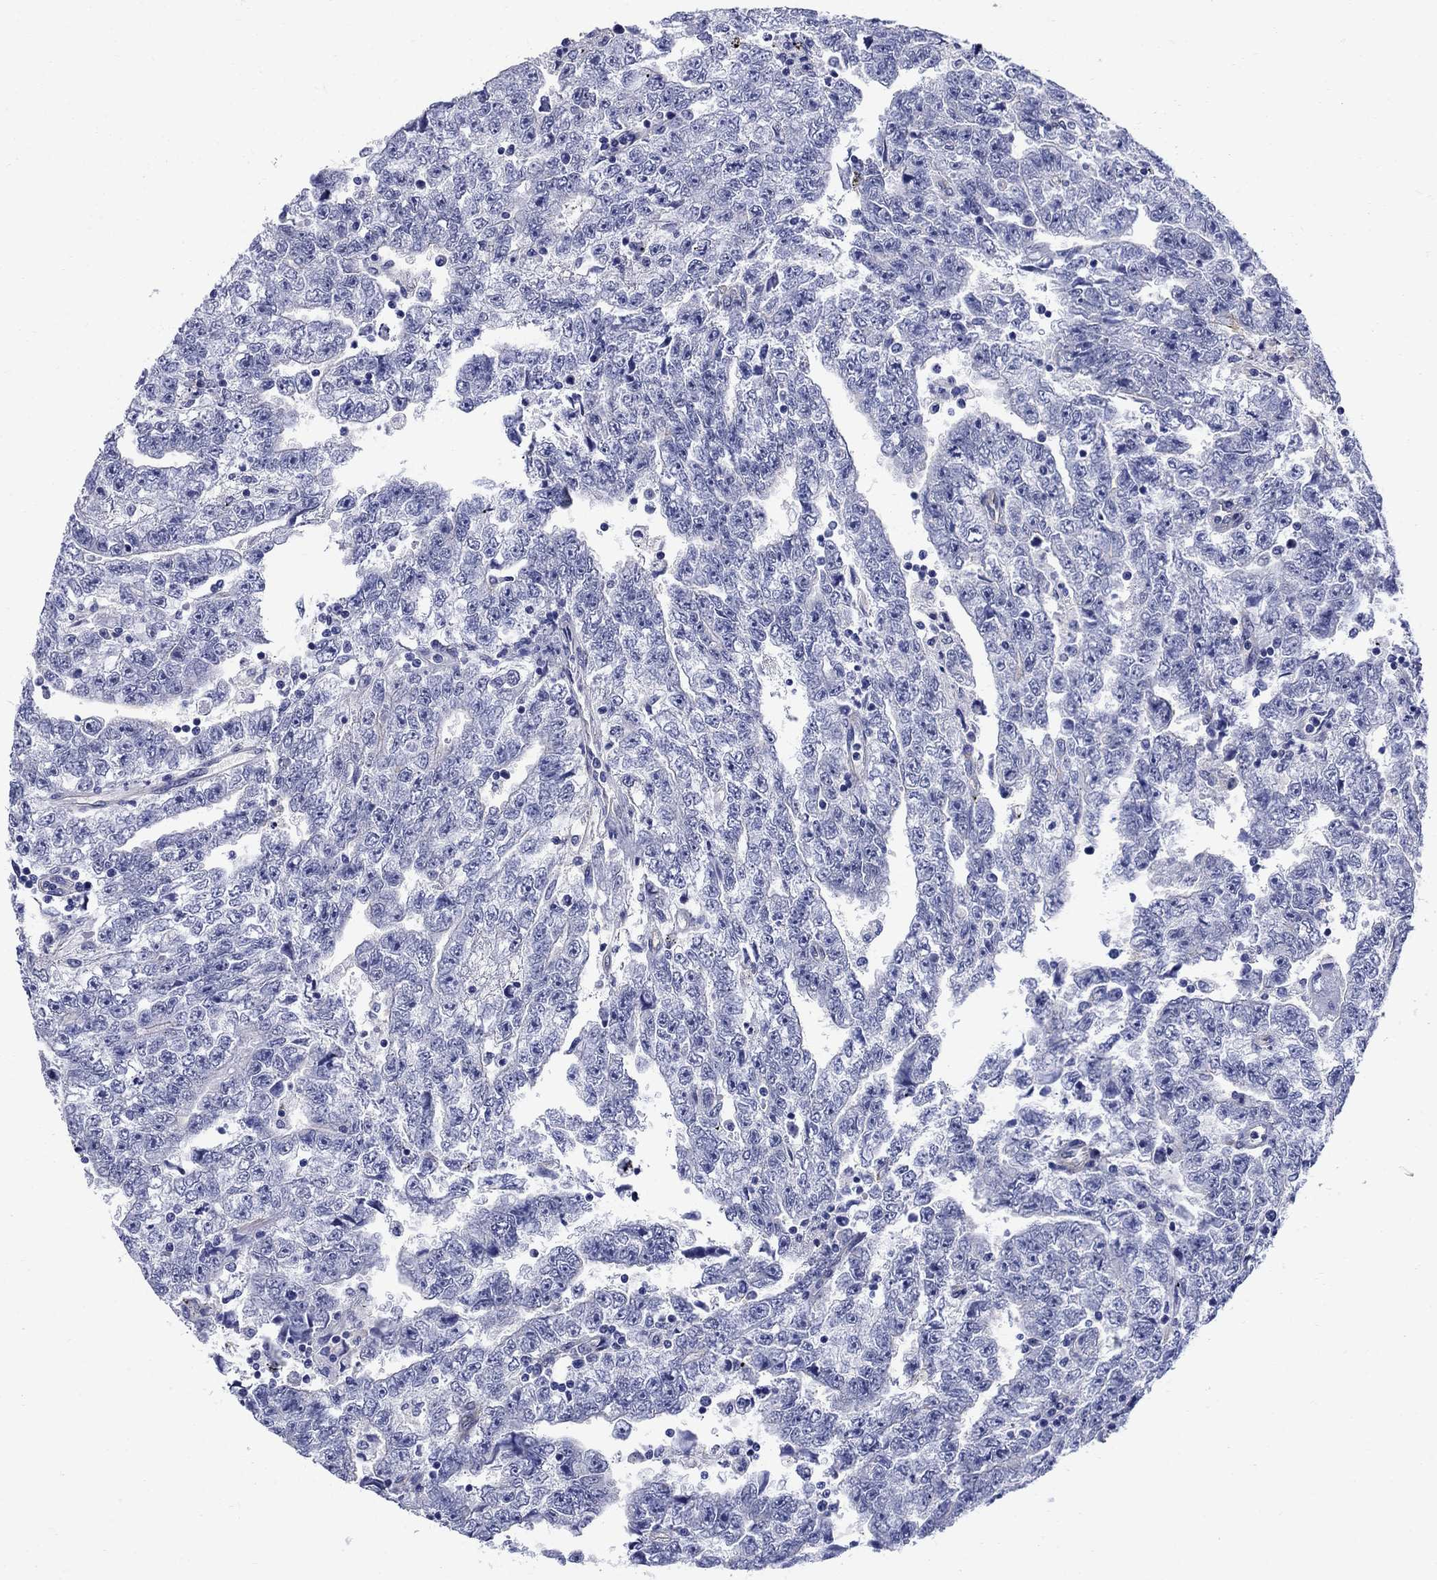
{"staining": {"intensity": "negative", "quantity": "none", "location": "none"}, "tissue": "testis cancer", "cell_type": "Tumor cells", "image_type": "cancer", "snomed": [{"axis": "morphology", "description": "Carcinoma, Embryonal, NOS"}, {"axis": "topography", "description": "Testis"}], "caption": "Immunohistochemistry of human testis cancer demonstrates no staining in tumor cells.", "gene": "SMCP", "patient": {"sex": "male", "age": 25}}